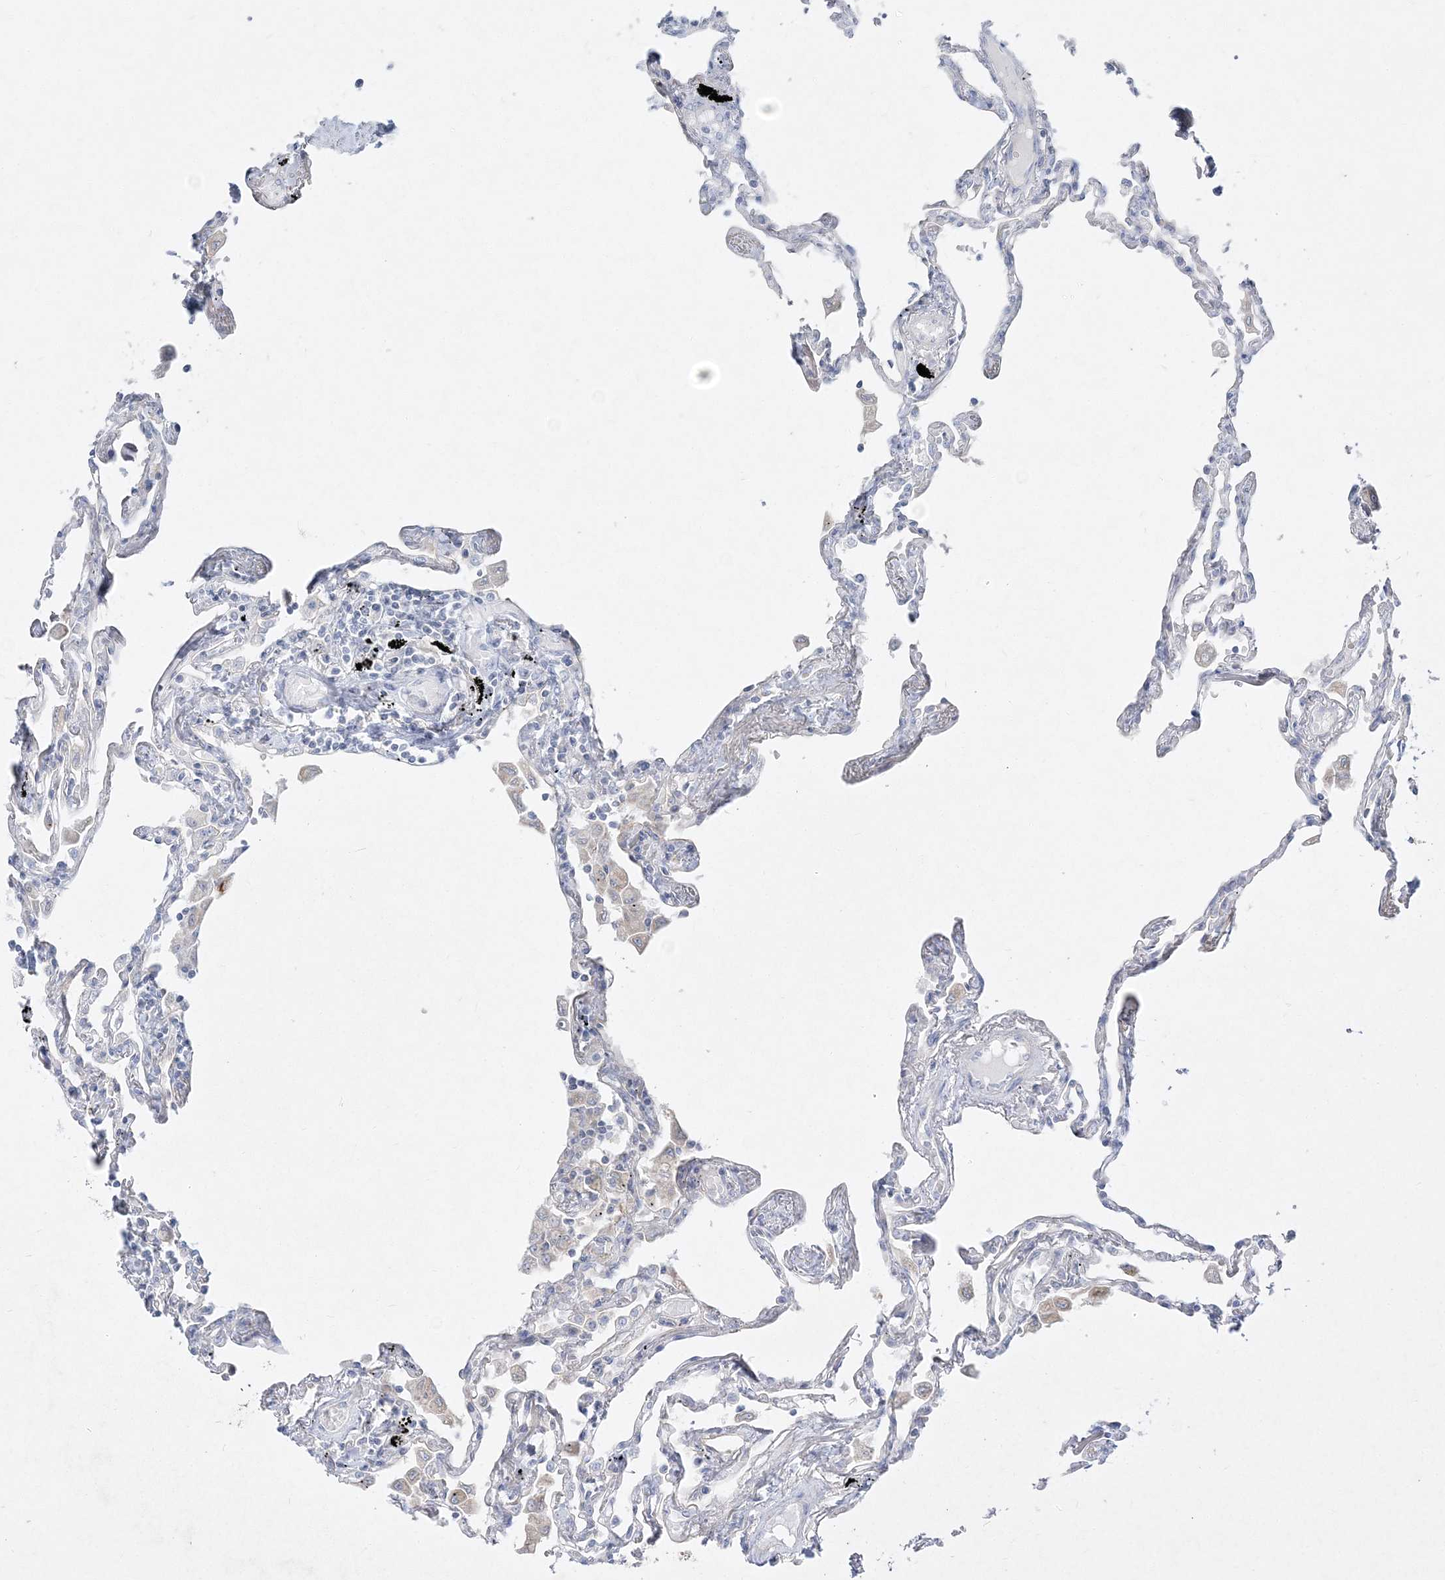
{"staining": {"intensity": "negative", "quantity": "none", "location": "none"}, "tissue": "lung", "cell_type": "Alveolar cells", "image_type": "normal", "snomed": [{"axis": "morphology", "description": "Normal tissue, NOS"}, {"axis": "topography", "description": "Lung"}], "caption": "Lung was stained to show a protein in brown. There is no significant staining in alveolar cells. (IHC, brightfield microscopy, high magnification).", "gene": "GPAT2", "patient": {"sex": "female", "age": 67}}